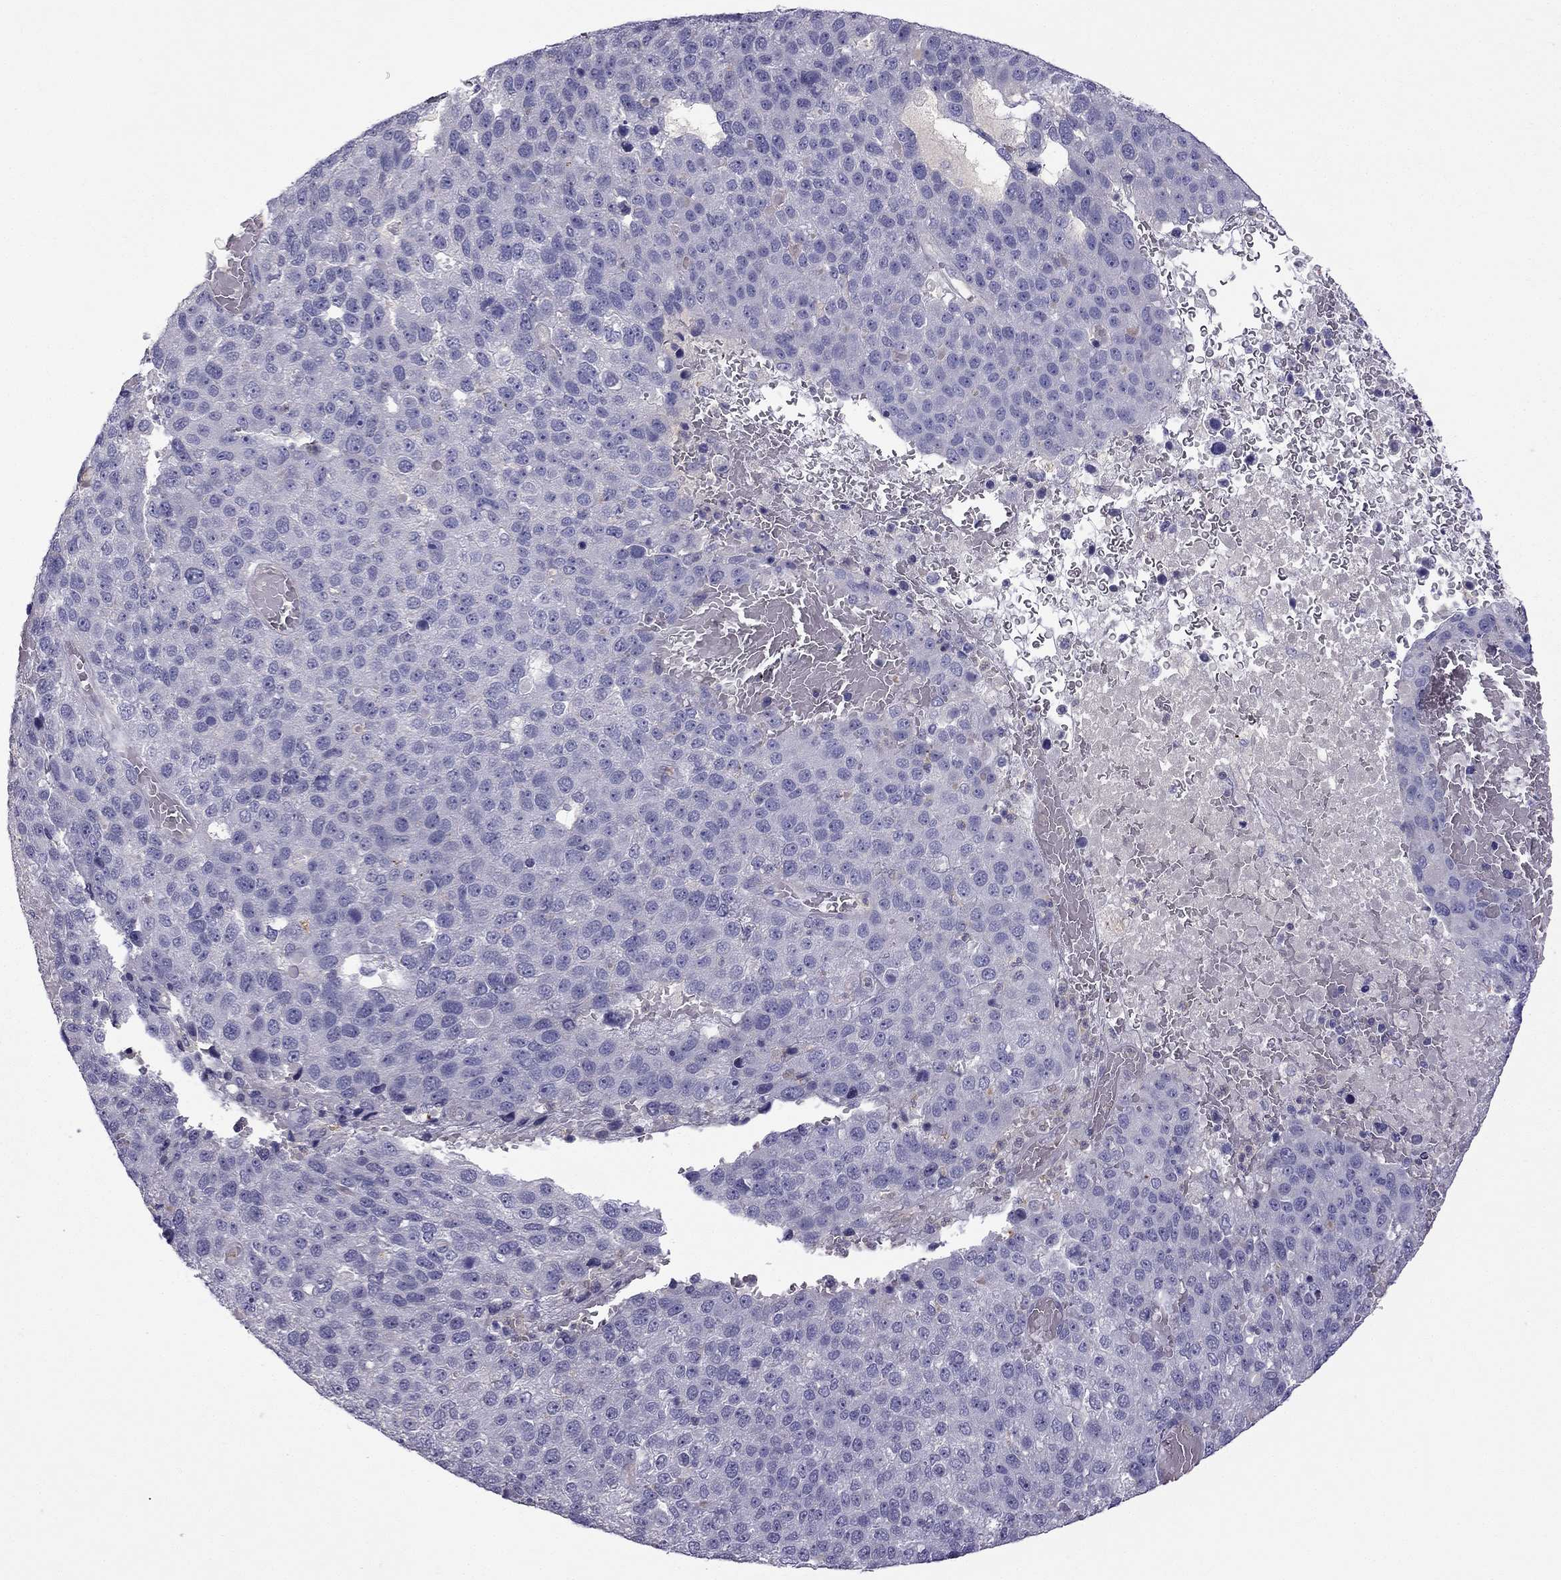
{"staining": {"intensity": "negative", "quantity": "none", "location": "none"}, "tissue": "pancreatic cancer", "cell_type": "Tumor cells", "image_type": "cancer", "snomed": [{"axis": "morphology", "description": "Adenocarcinoma, NOS"}, {"axis": "topography", "description": "Pancreas"}], "caption": "Micrograph shows no protein expression in tumor cells of pancreatic cancer tissue.", "gene": "STOML3", "patient": {"sex": "female", "age": 61}}